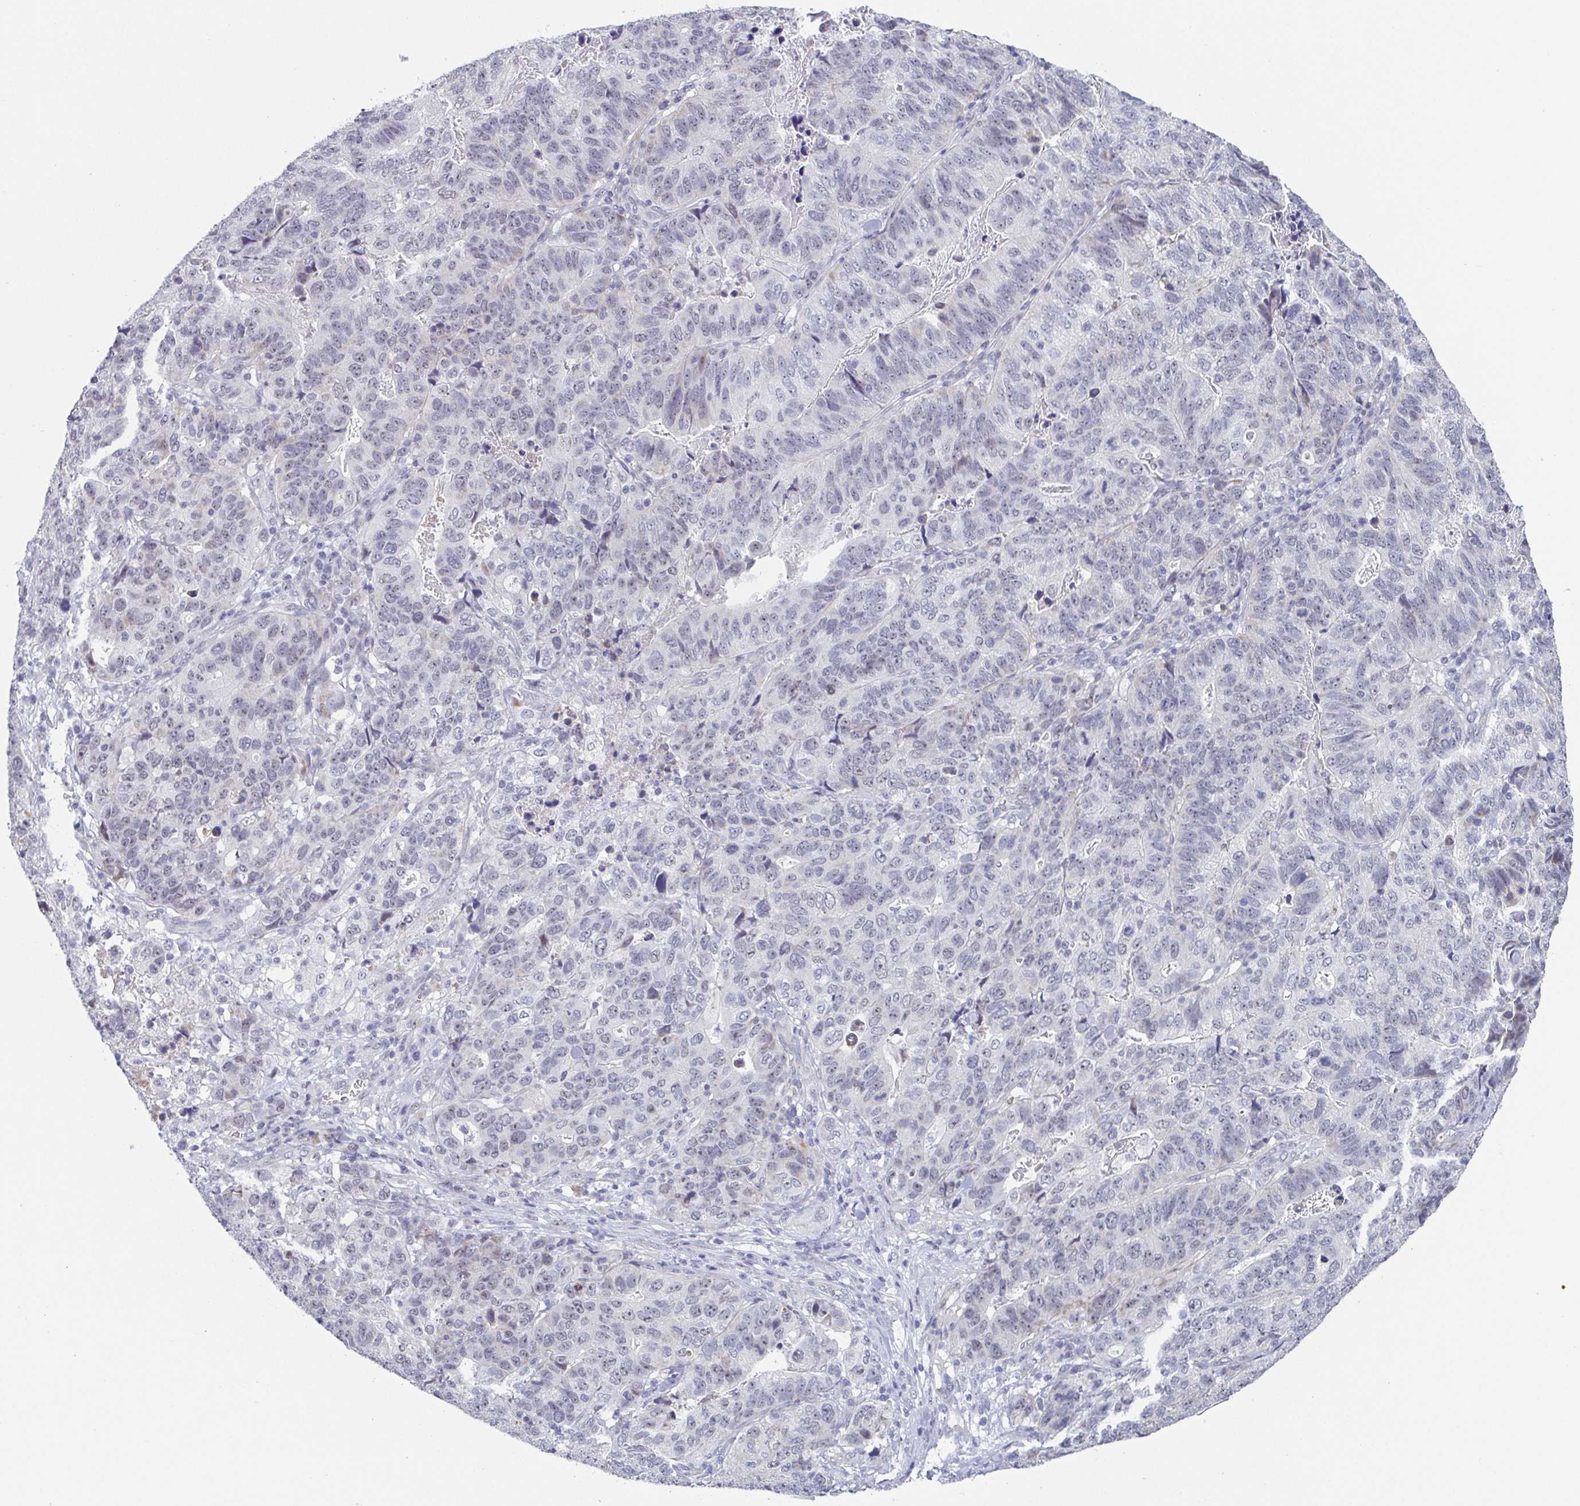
{"staining": {"intensity": "negative", "quantity": "none", "location": "none"}, "tissue": "stomach cancer", "cell_type": "Tumor cells", "image_type": "cancer", "snomed": [{"axis": "morphology", "description": "Adenocarcinoma, NOS"}, {"axis": "topography", "description": "Stomach, upper"}], "caption": "Stomach adenocarcinoma was stained to show a protein in brown. There is no significant staining in tumor cells. (Immunohistochemistry, brightfield microscopy, high magnification).", "gene": "EXOSC7", "patient": {"sex": "female", "age": 67}}